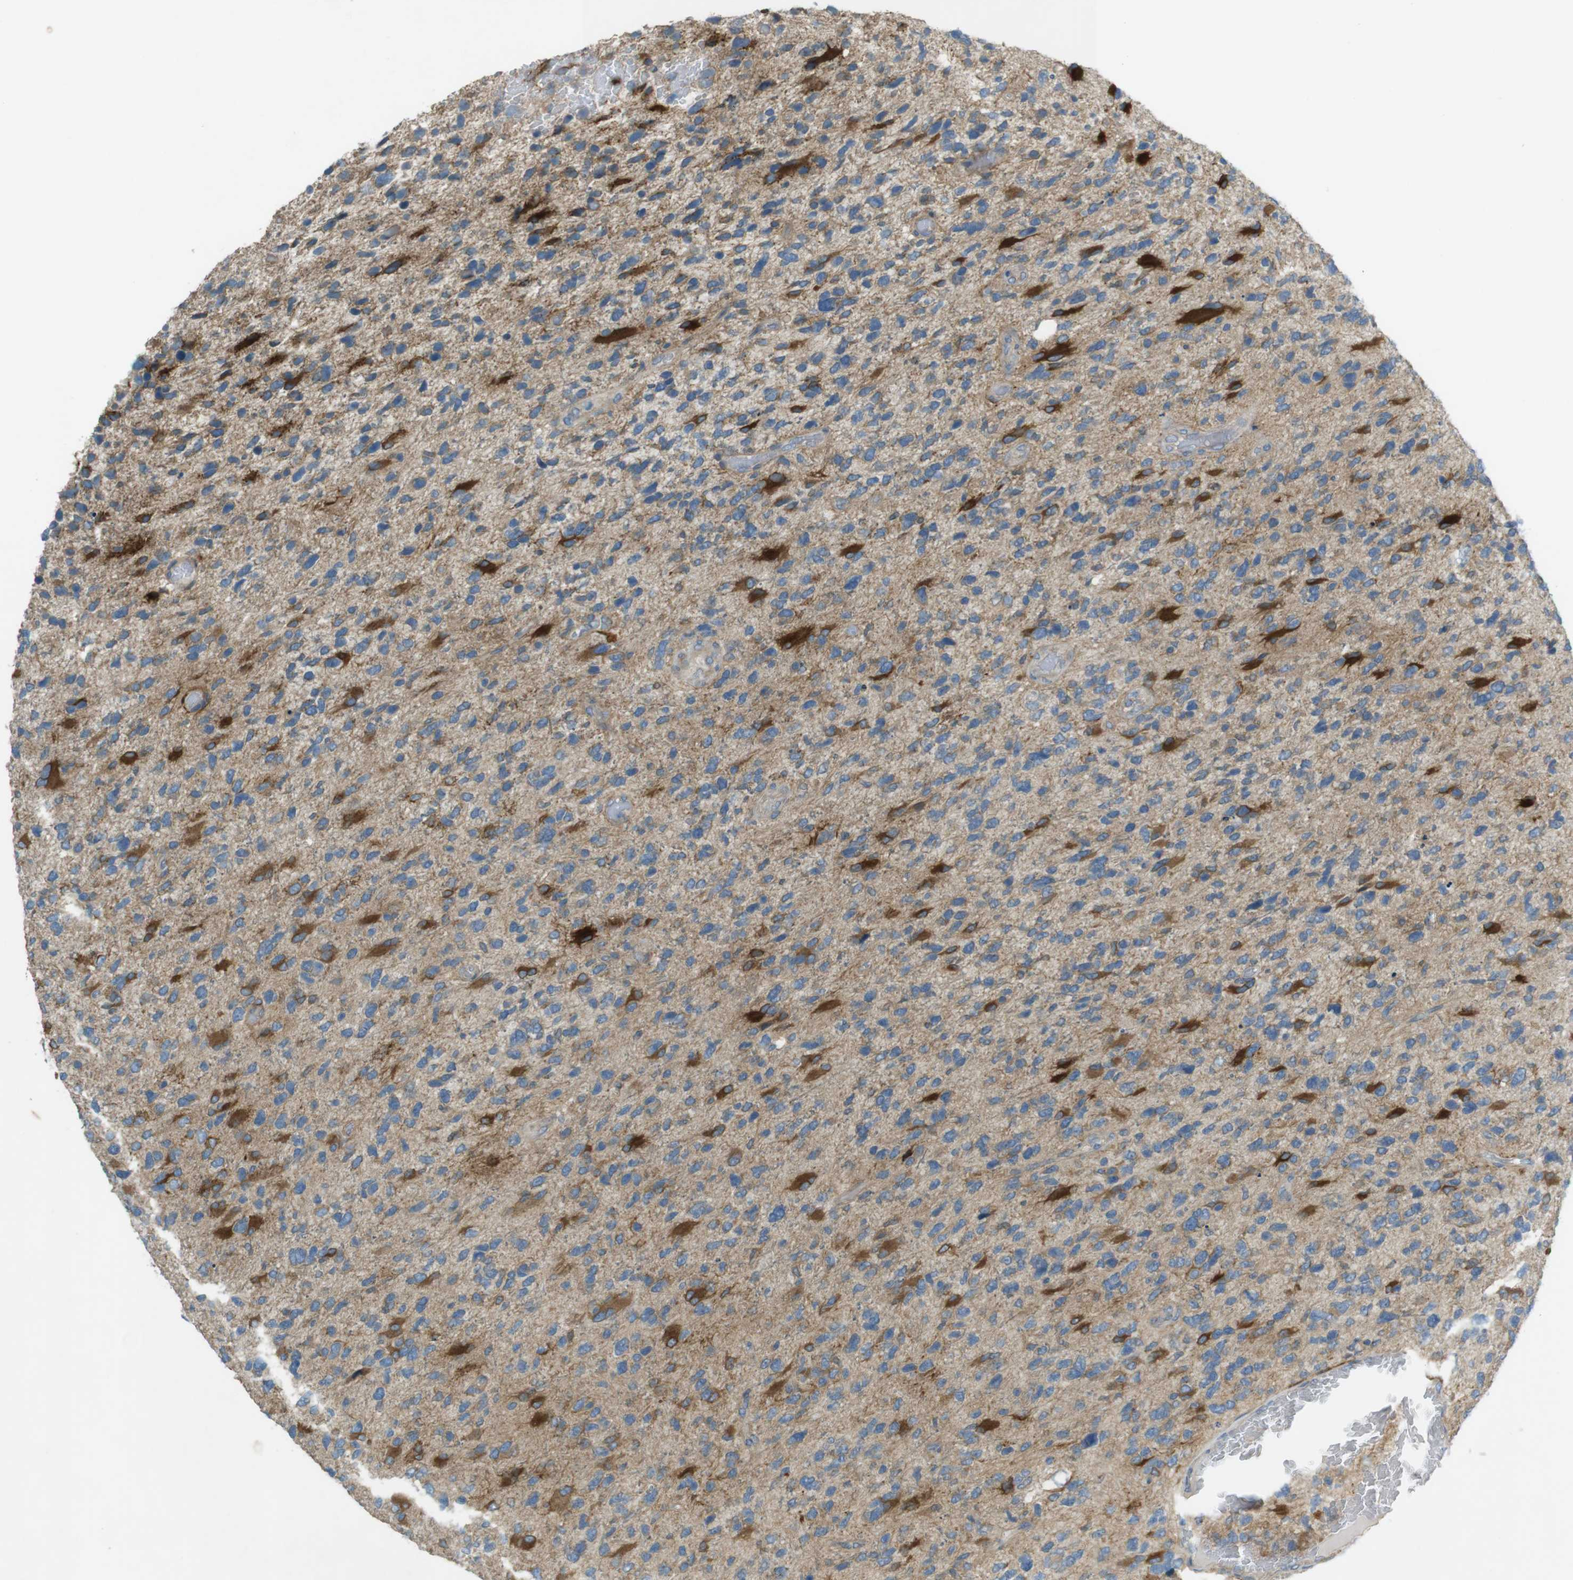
{"staining": {"intensity": "strong", "quantity": "<25%", "location": "cytoplasmic/membranous"}, "tissue": "glioma", "cell_type": "Tumor cells", "image_type": "cancer", "snomed": [{"axis": "morphology", "description": "Glioma, malignant, High grade"}, {"axis": "topography", "description": "Brain"}], "caption": "Immunohistochemistry (IHC) staining of malignant high-grade glioma, which displays medium levels of strong cytoplasmic/membranous staining in about <25% of tumor cells indicating strong cytoplasmic/membranous protein positivity. The staining was performed using DAB (3,3'-diaminobenzidine) (brown) for protein detection and nuclei were counterstained in hematoxylin (blue).", "gene": "TMEM41B", "patient": {"sex": "female", "age": 58}}